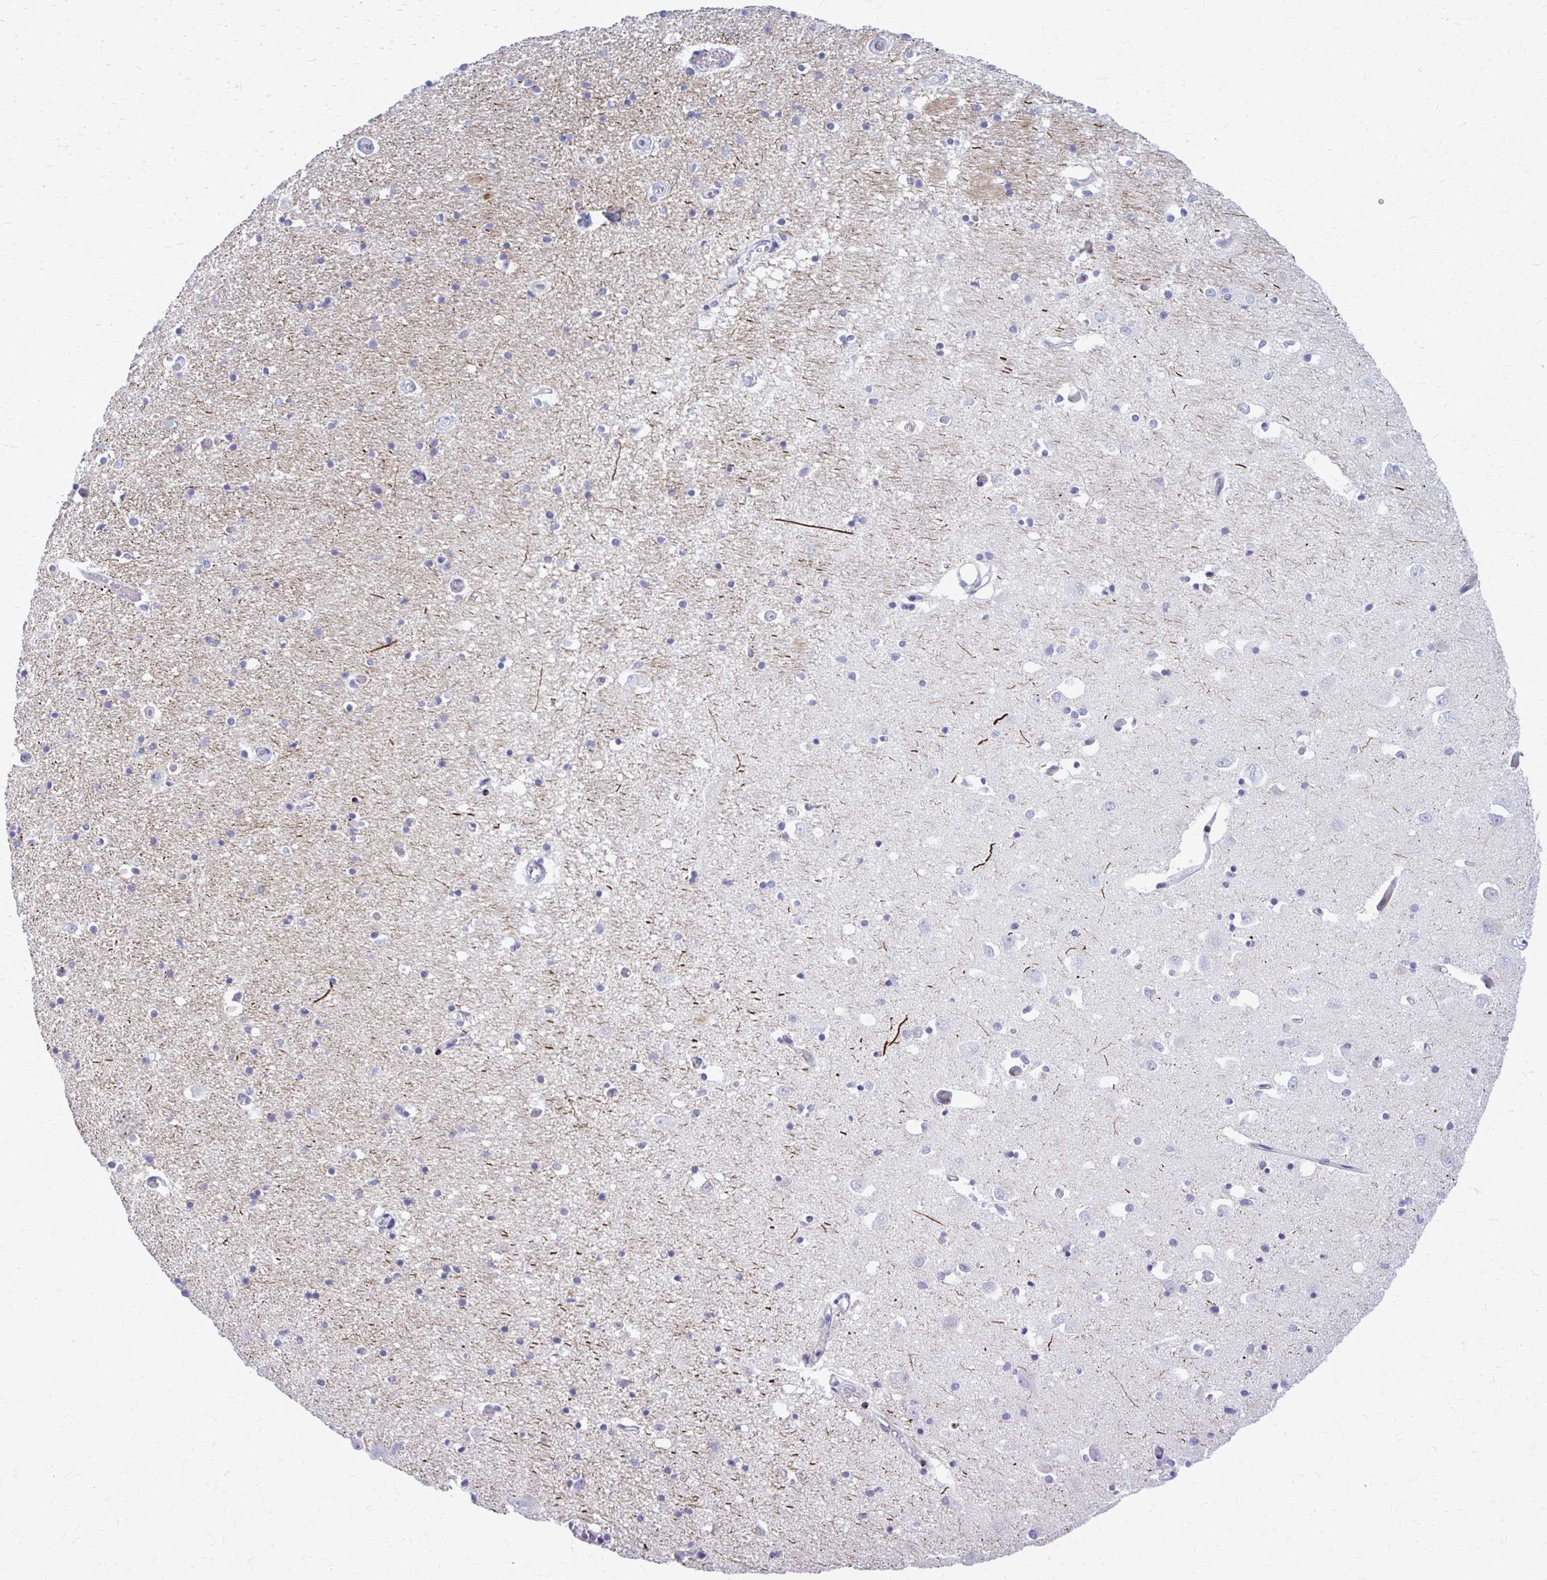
{"staining": {"intensity": "negative", "quantity": "none", "location": "none"}, "tissue": "caudate", "cell_type": "Glial cells", "image_type": "normal", "snomed": [{"axis": "morphology", "description": "Normal tissue, NOS"}, {"axis": "topography", "description": "Lateral ventricle wall"}, {"axis": "topography", "description": "Hippocampus"}], "caption": "Micrograph shows no protein positivity in glial cells of benign caudate. (Brightfield microscopy of DAB (3,3'-diaminobenzidine) IHC at high magnification).", "gene": "PEDS1", "patient": {"sex": "female", "age": 63}}